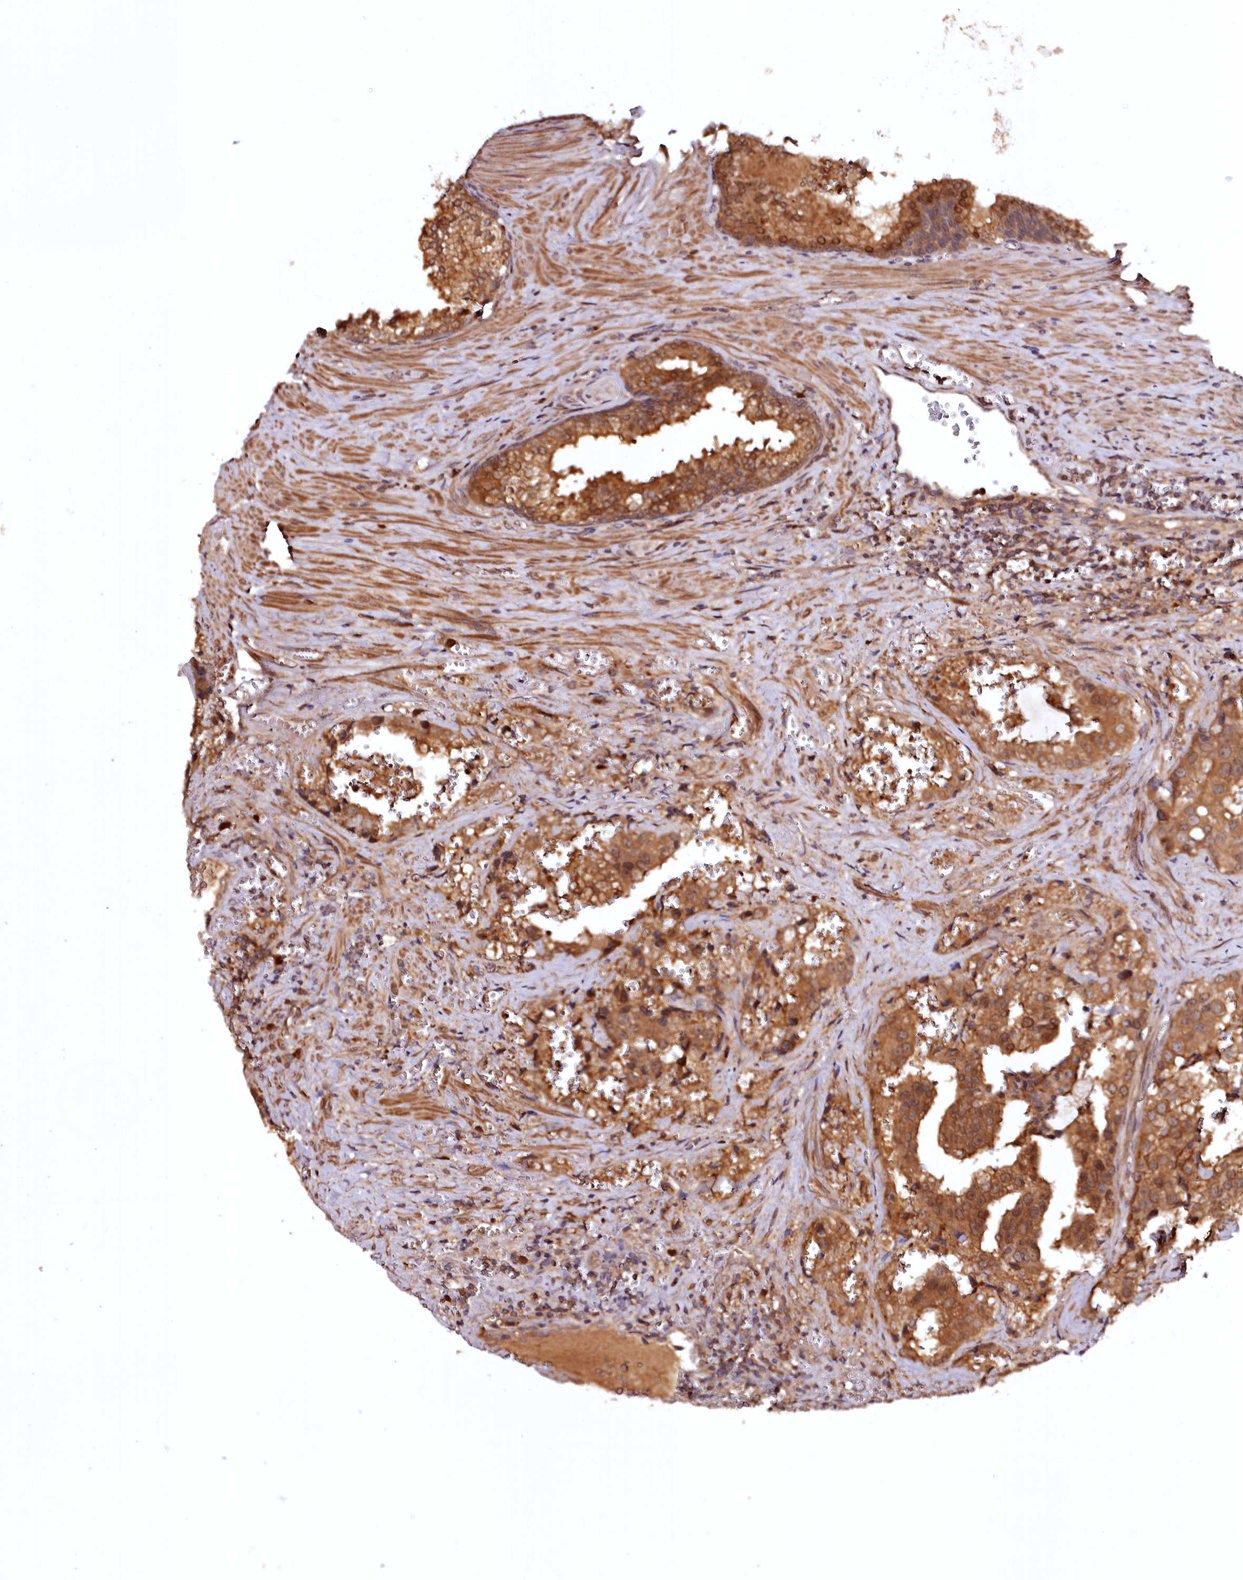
{"staining": {"intensity": "moderate", "quantity": ">75%", "location": "cytoplasmic/membranous"}, "tissue": "prostate cancer", "cell_type": "Tumor cells", "image_type": "cancer", "snomed": [{"axis": "morphology", "description": "Adenocarcinoma, High grade"}, {"axis": "topography", "description": "Prostate"}], "caption": "Approximately >75% of tumor cells in prostate cancer (high-grade adenocarcinoma) exhibit moderate cytoplasmic/membranous protein positivity as visualized by brown immunohistochemical staining.", "gene": "TTC12", "patient": {"sex": "male", "age": 68}}